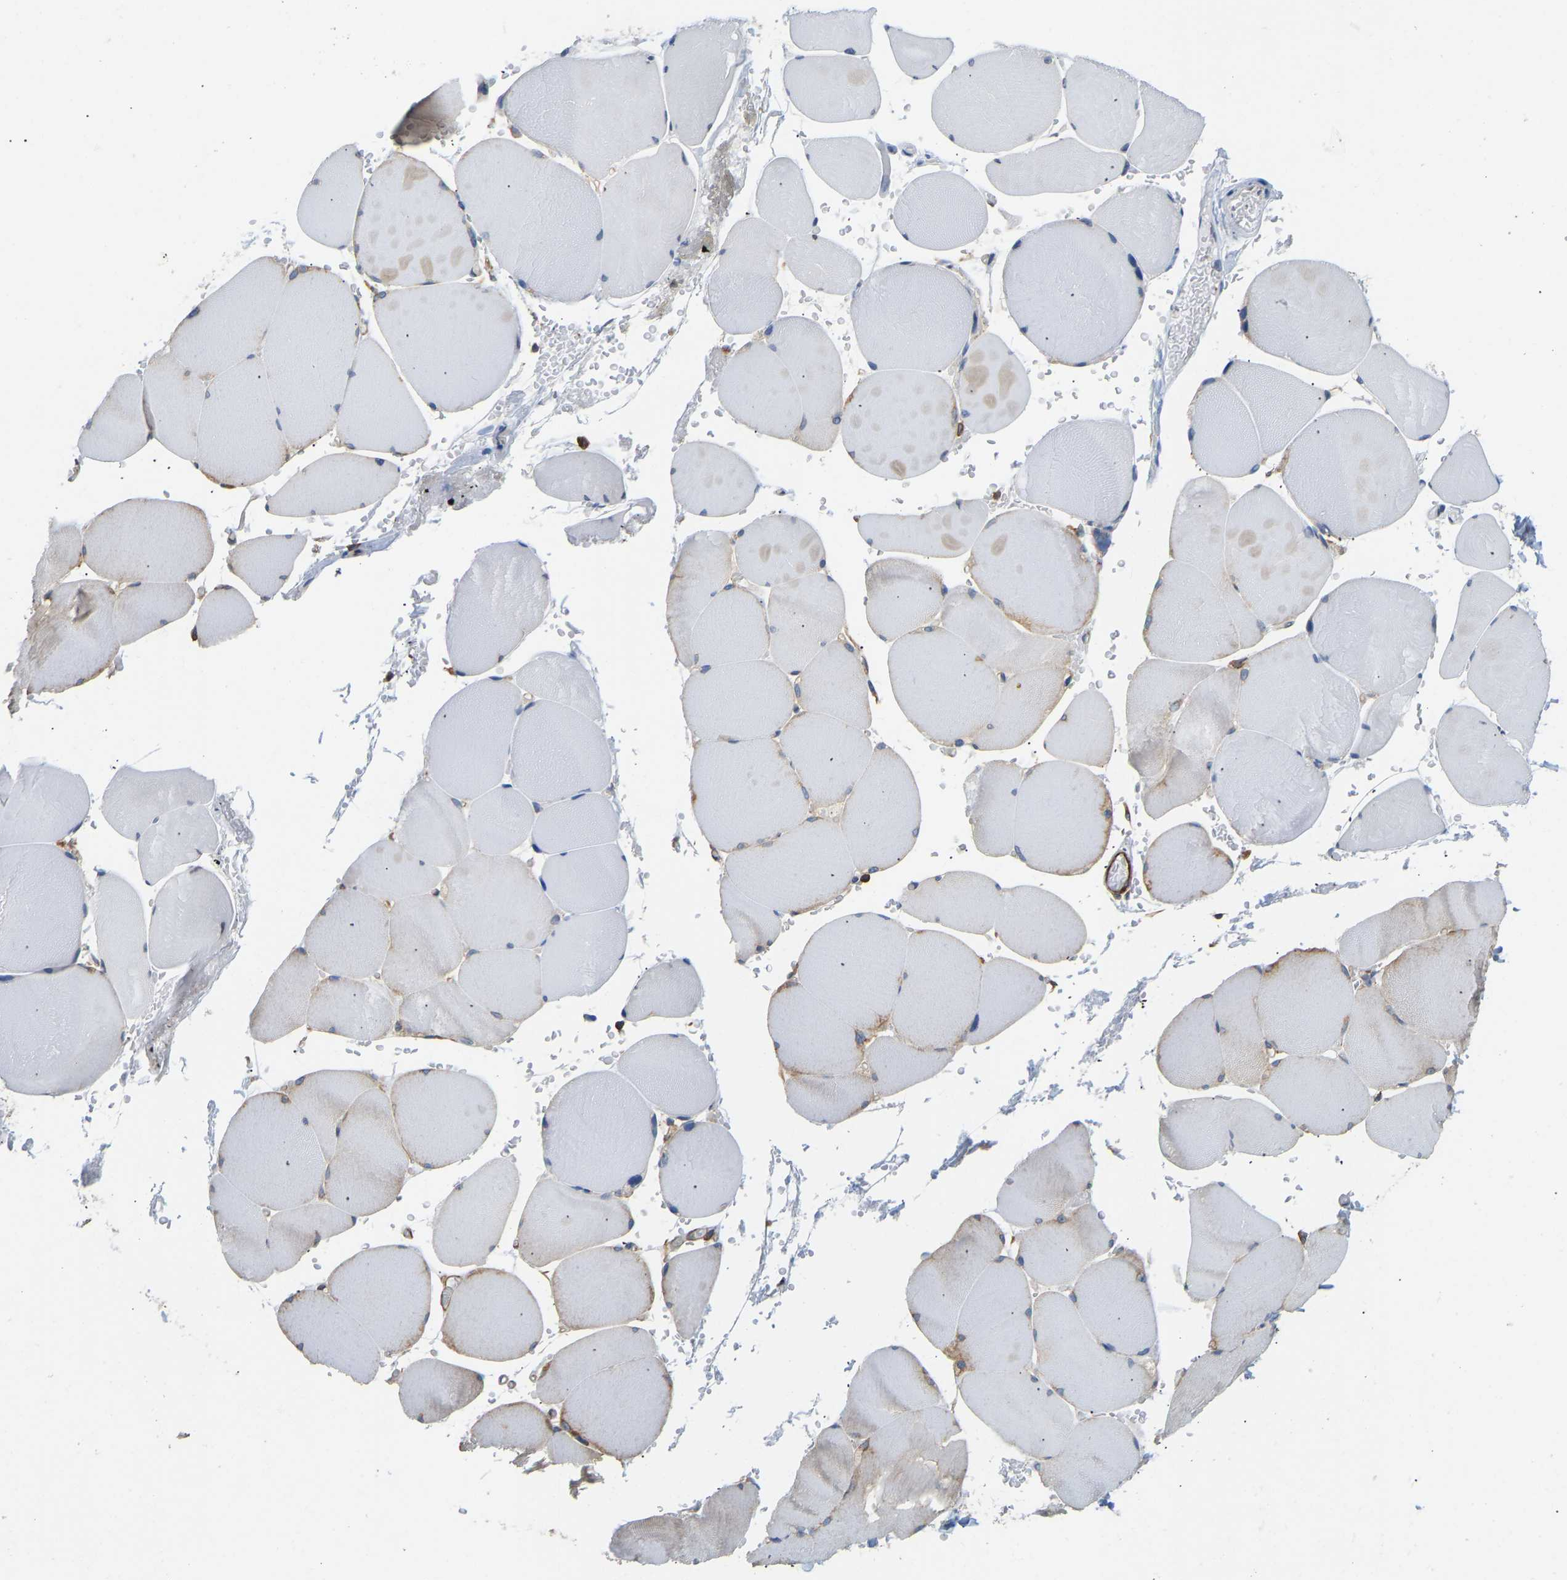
{"staining": {"intensity": "moderate", "quantity": "<25%", "location": "cytoplasmic/membranous"}, "tissue": "skeletal muscle", "cell_type": "Myocytes", "image_type": "normal", "snomed": [{"axis": "morphology", "description": "Normal tissue, NOS"}, {"axis": "topography", "description": "Skin"}, {"axis": "topography", "description": "Skeletal muscle"}], "caption": "Skeletal muscle stained with DAB immunohistochemistry displays low levels of moderate cytoplasmic/membranous expression in about <25% of myocytes. (Brightfield microscopy of DAB IHC at high magnification).", "gene": "RPS6KB2", "patient": {"sex": "male", "age": 83}}